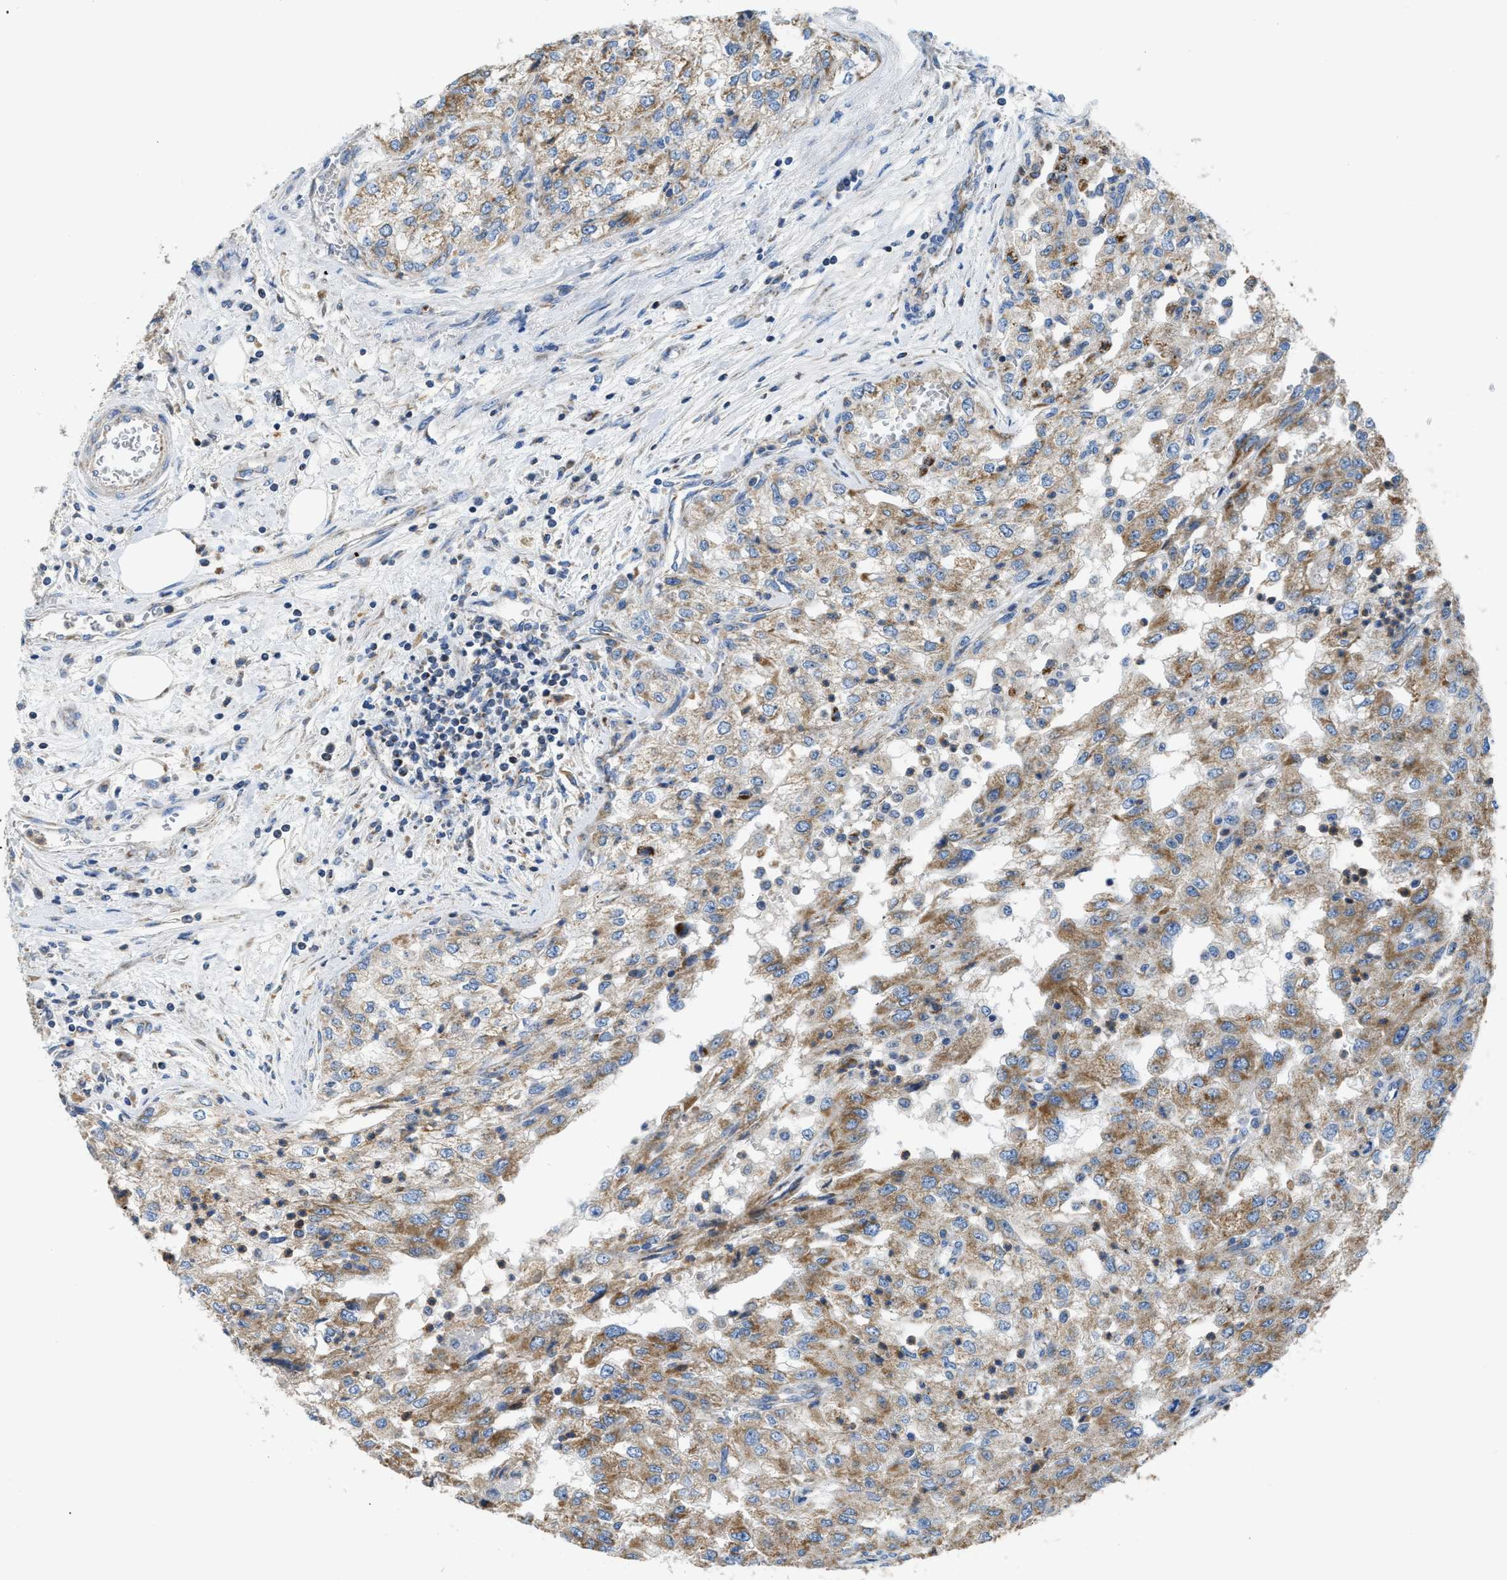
{"staining": {"intensity": "moderate", "quantity": ">75%", "location": "cytoplasmic/membranous"}, "tissue": "renal cancer", "cell_type": "Tumor cells", "image_type": "cancer", "snomed": [{"axis": "morphology", "description": "Adenocarcinoma, NOS"}, {"axis": "topography", "description": "Kidney"}], "caption": "Adenocarcinoma (renal) stained for a protein (brown) exhibits moderate cytoplasmic/membranous positive staining in approximately >75% of tumor cells.", "gene": "SLC25A13", "patient": {"sex": "female", "age": 54}}